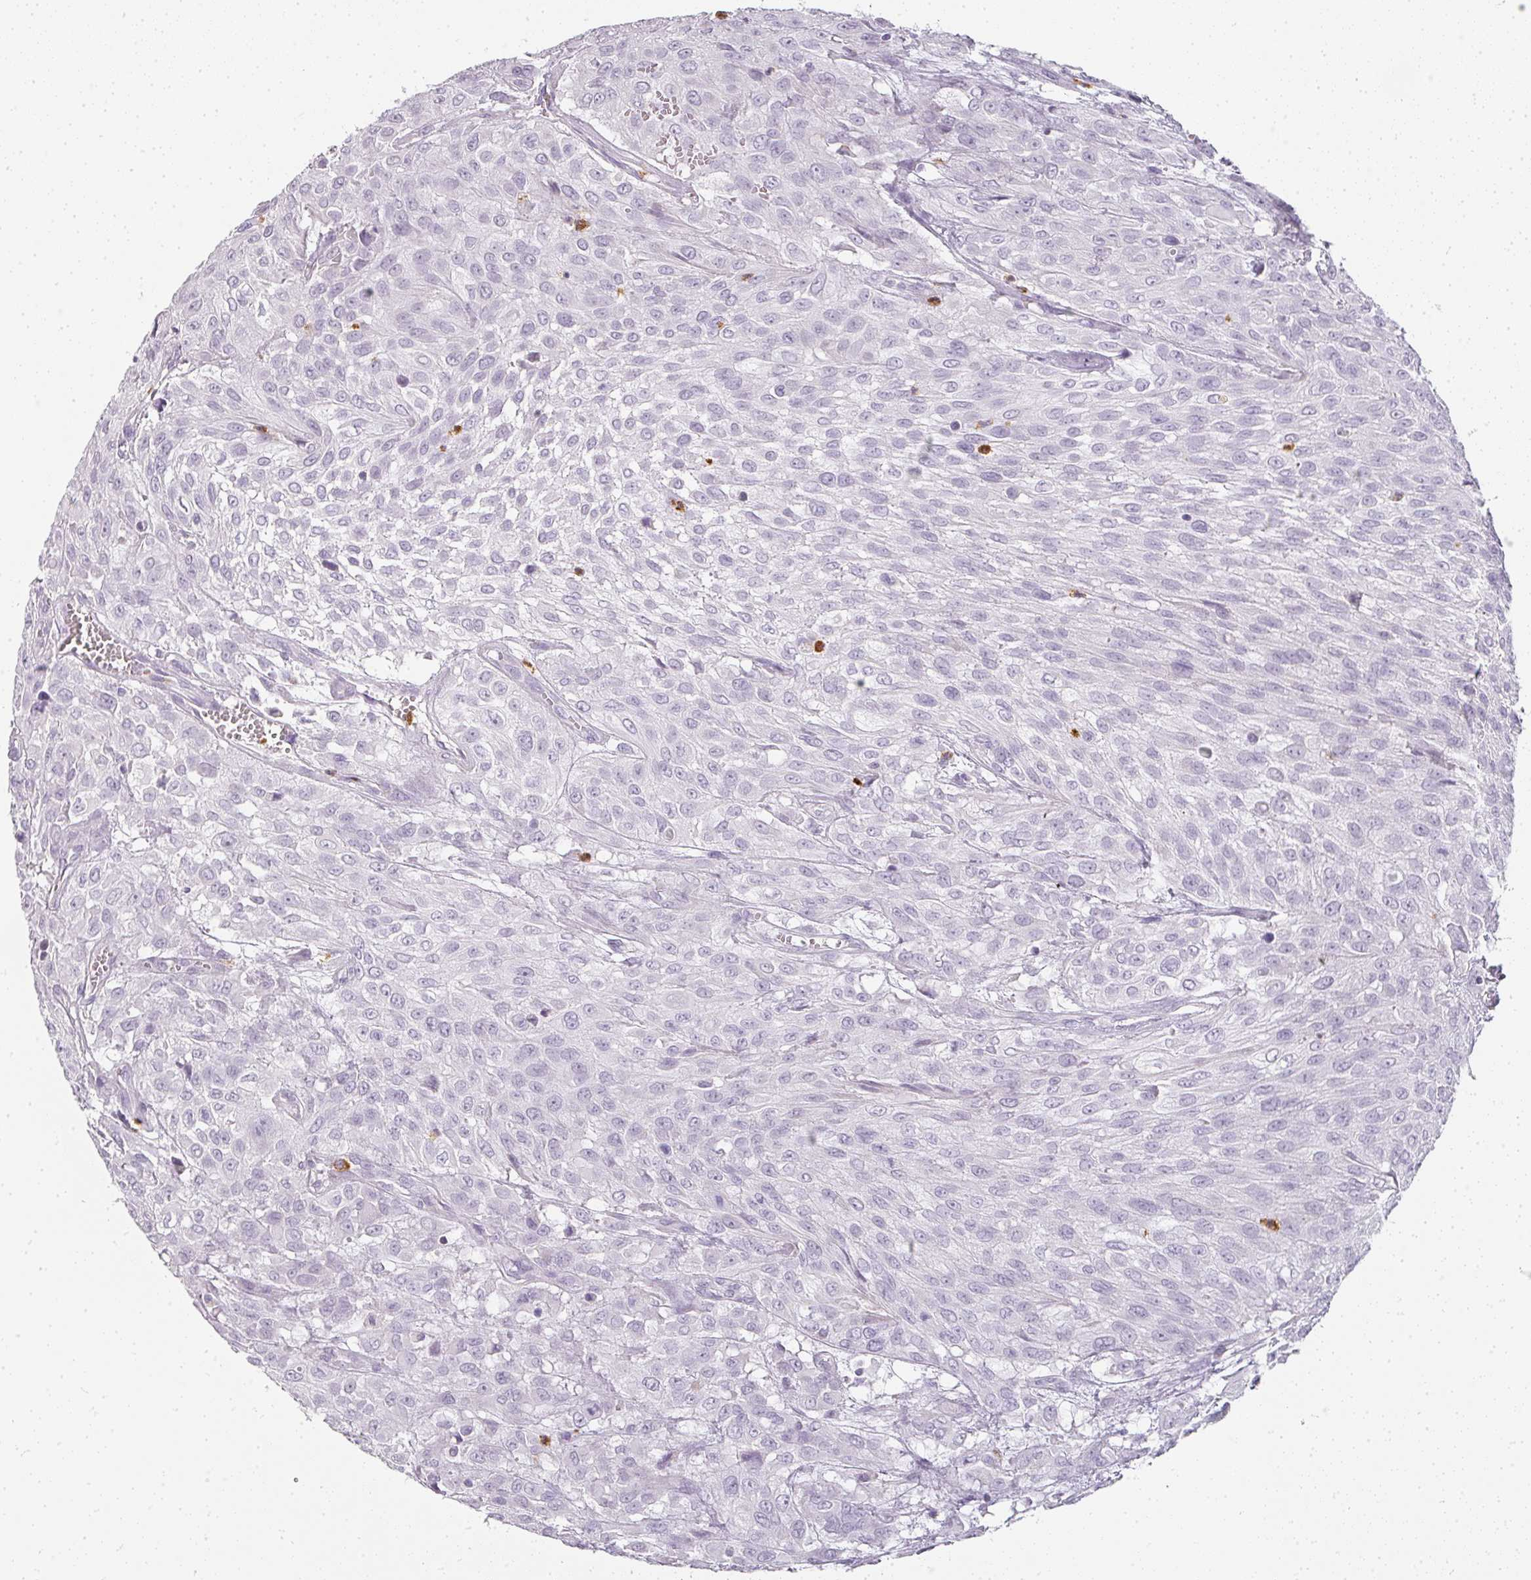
{"staining": {"intensity": "negative", "quantity": "none", "location": "none"}, "tissue": "urothelial cancer", "cell_type": "Tumor cells", "image_type": "cancer", "snomed": [{"axis": "morphology", "description": "Urothelial carcinoma, High grade"}, {"axis": "topography", "description": "Urinary bladder"}], "caption": "Immunohistochemistry of human urothelial carcinoma (high-grade) shows no expression in tumor cells.", "gene": "CAMP", "patient": {"sex": "male", "age": 57}}